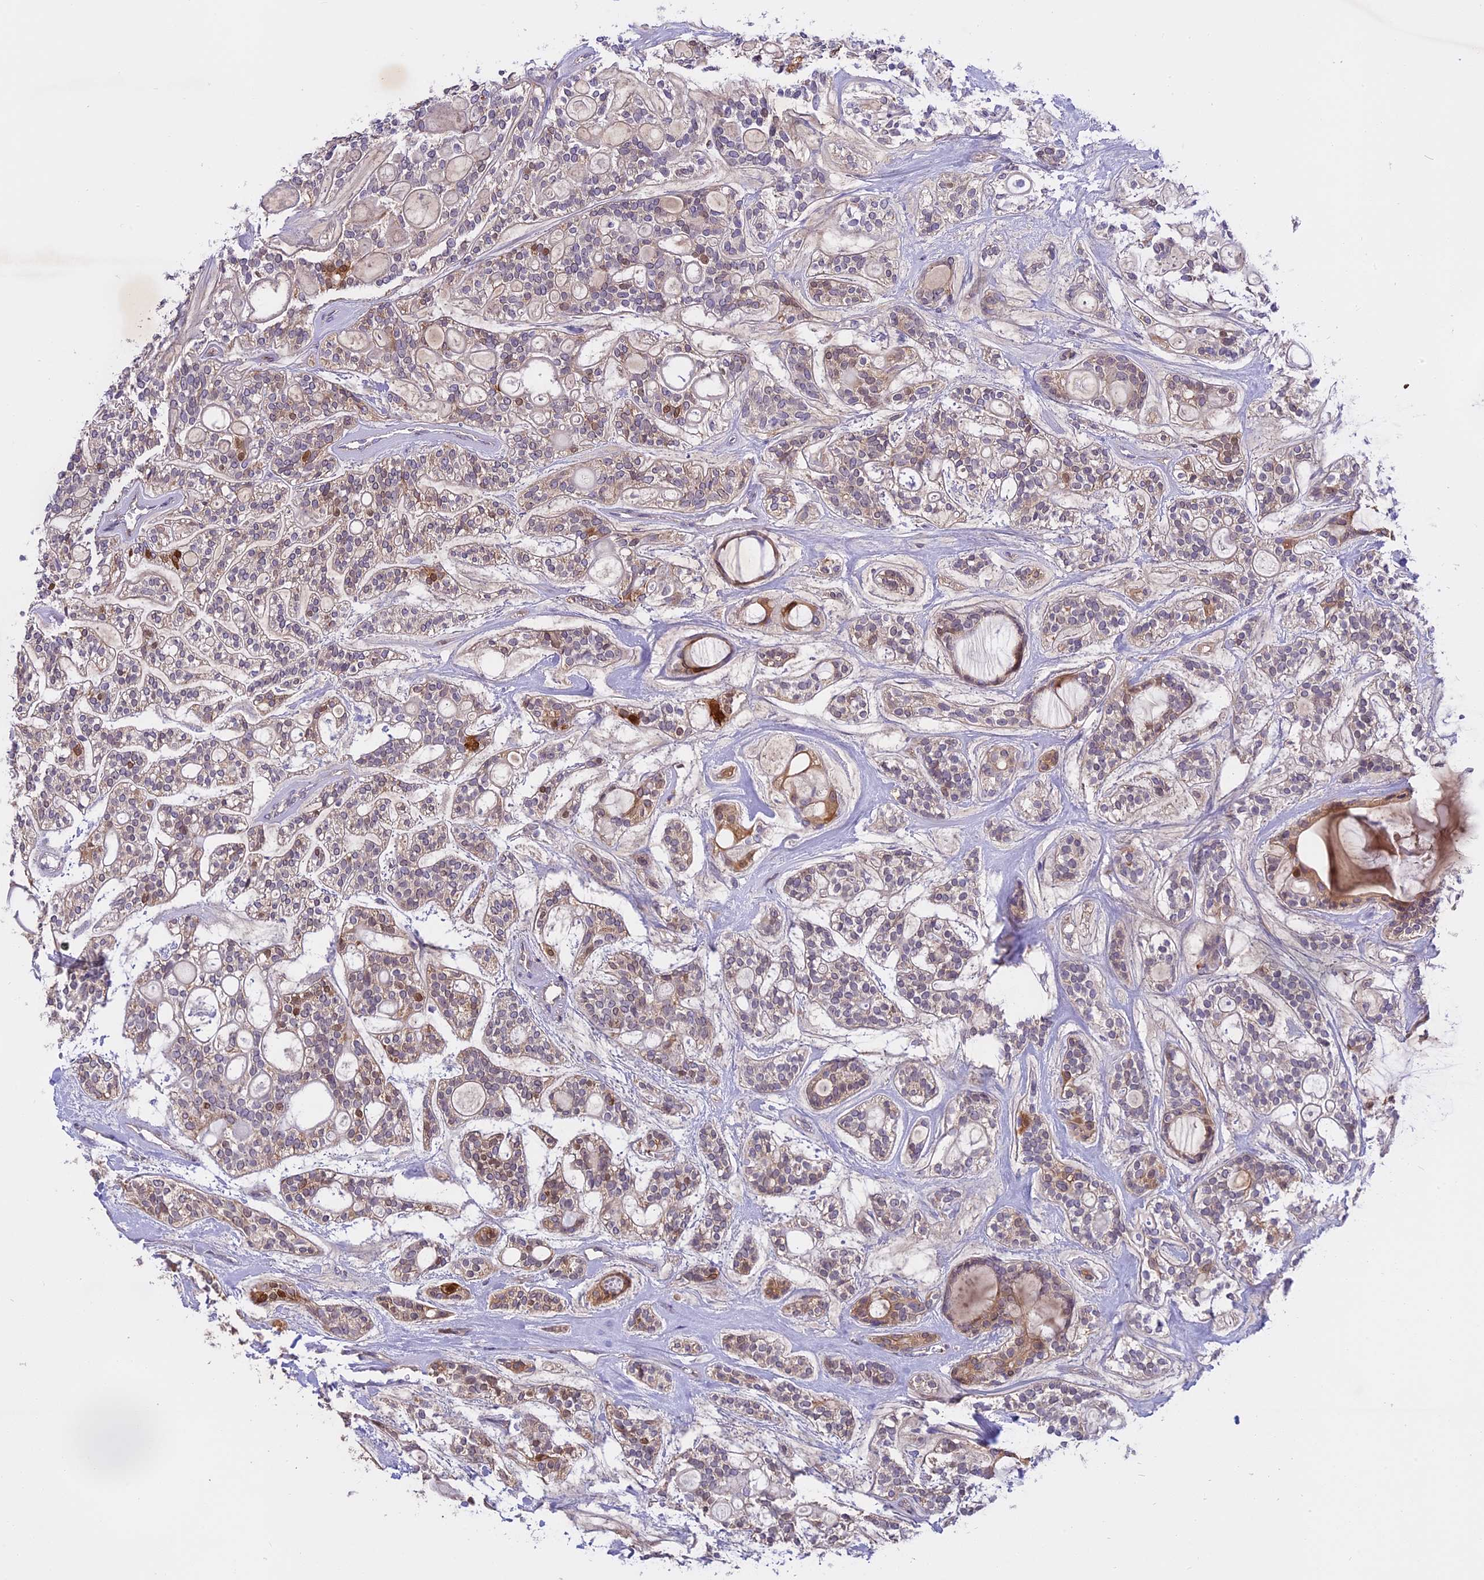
{"staining": {"intensity": "moderate", "quantity": "<25%", "location": "cytoplasmic/membranous,nuclear"}, "tissue": "head and neck cancer", "cell_type": "Tumor cells", "image_type": "cancer", "snomed": [{"axis": "morphology", "description": "Adenocarcinoma, NOS"}, {"axis": "topography", "description": "Head-Neck"}], "caption": "Head and neck cancer (adenocarcinoma) stained with a protein marker displays moderate staining in tumor cells.", "gene": "MEMO1", "patient": {"sex": "male", "age": 66}}